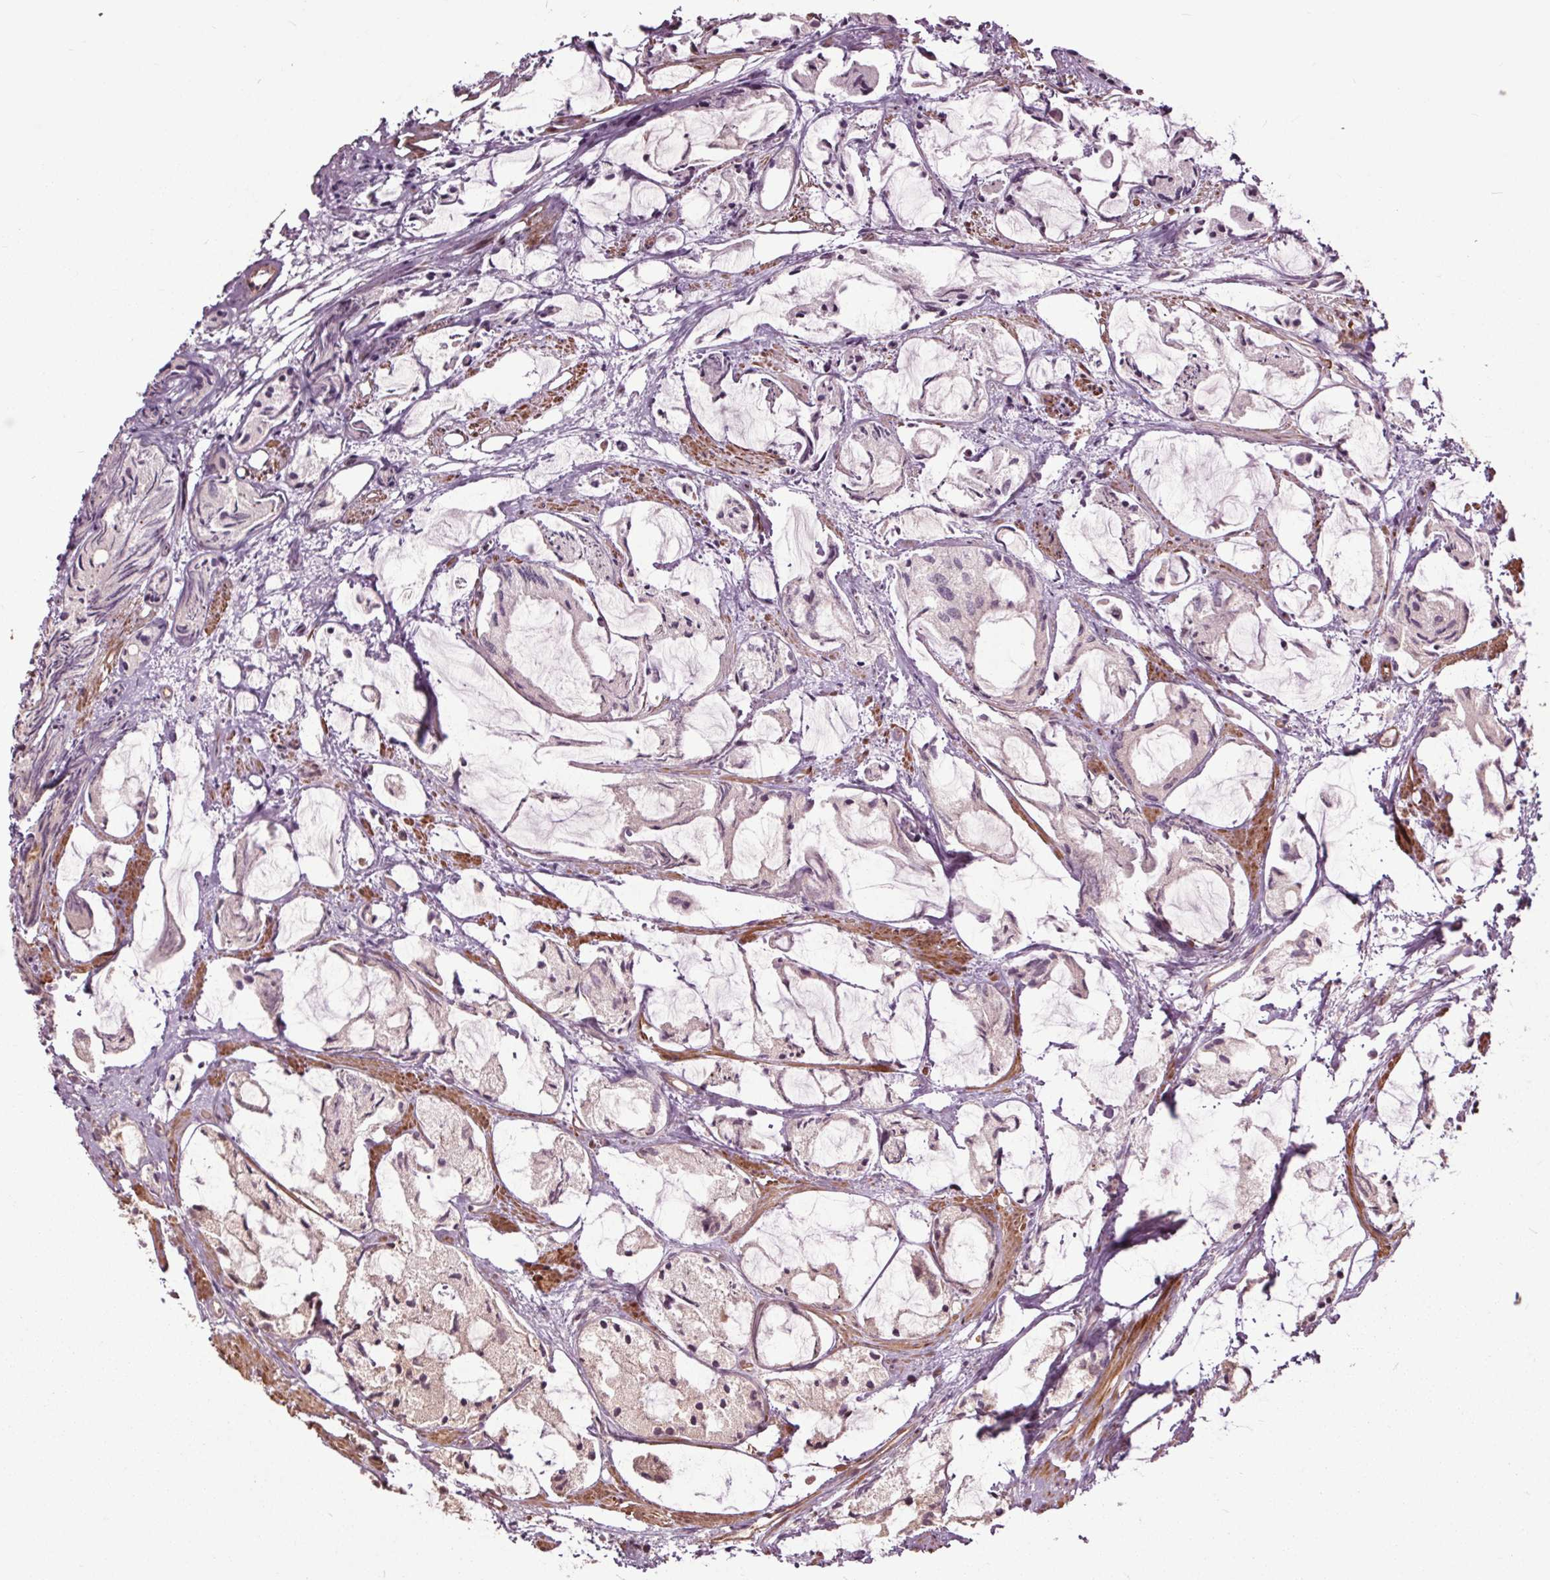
{"staining": {"intensity": "negative", "quantity": "none", "location": "none"}, "tissue": "prostate cancer", "cell_type": "Tumor cells", "image_type": "cancer", "snomed": [{"axis": "morphology", "description": "Adenocarcinoma, High grade"}, {"axis": "topography", "description": "Prostate"}], "caption": "High magnification brightfield microscopy of prostate high-grade adenocarcinoma stained with DAB (3,3'-diaminobenzidine) (brown) and counterstained with hematoxylin (blue): tumor cells show no significant positivity.", "gene": "CEP95", "patient": {"sex": "male", "age": 85}}